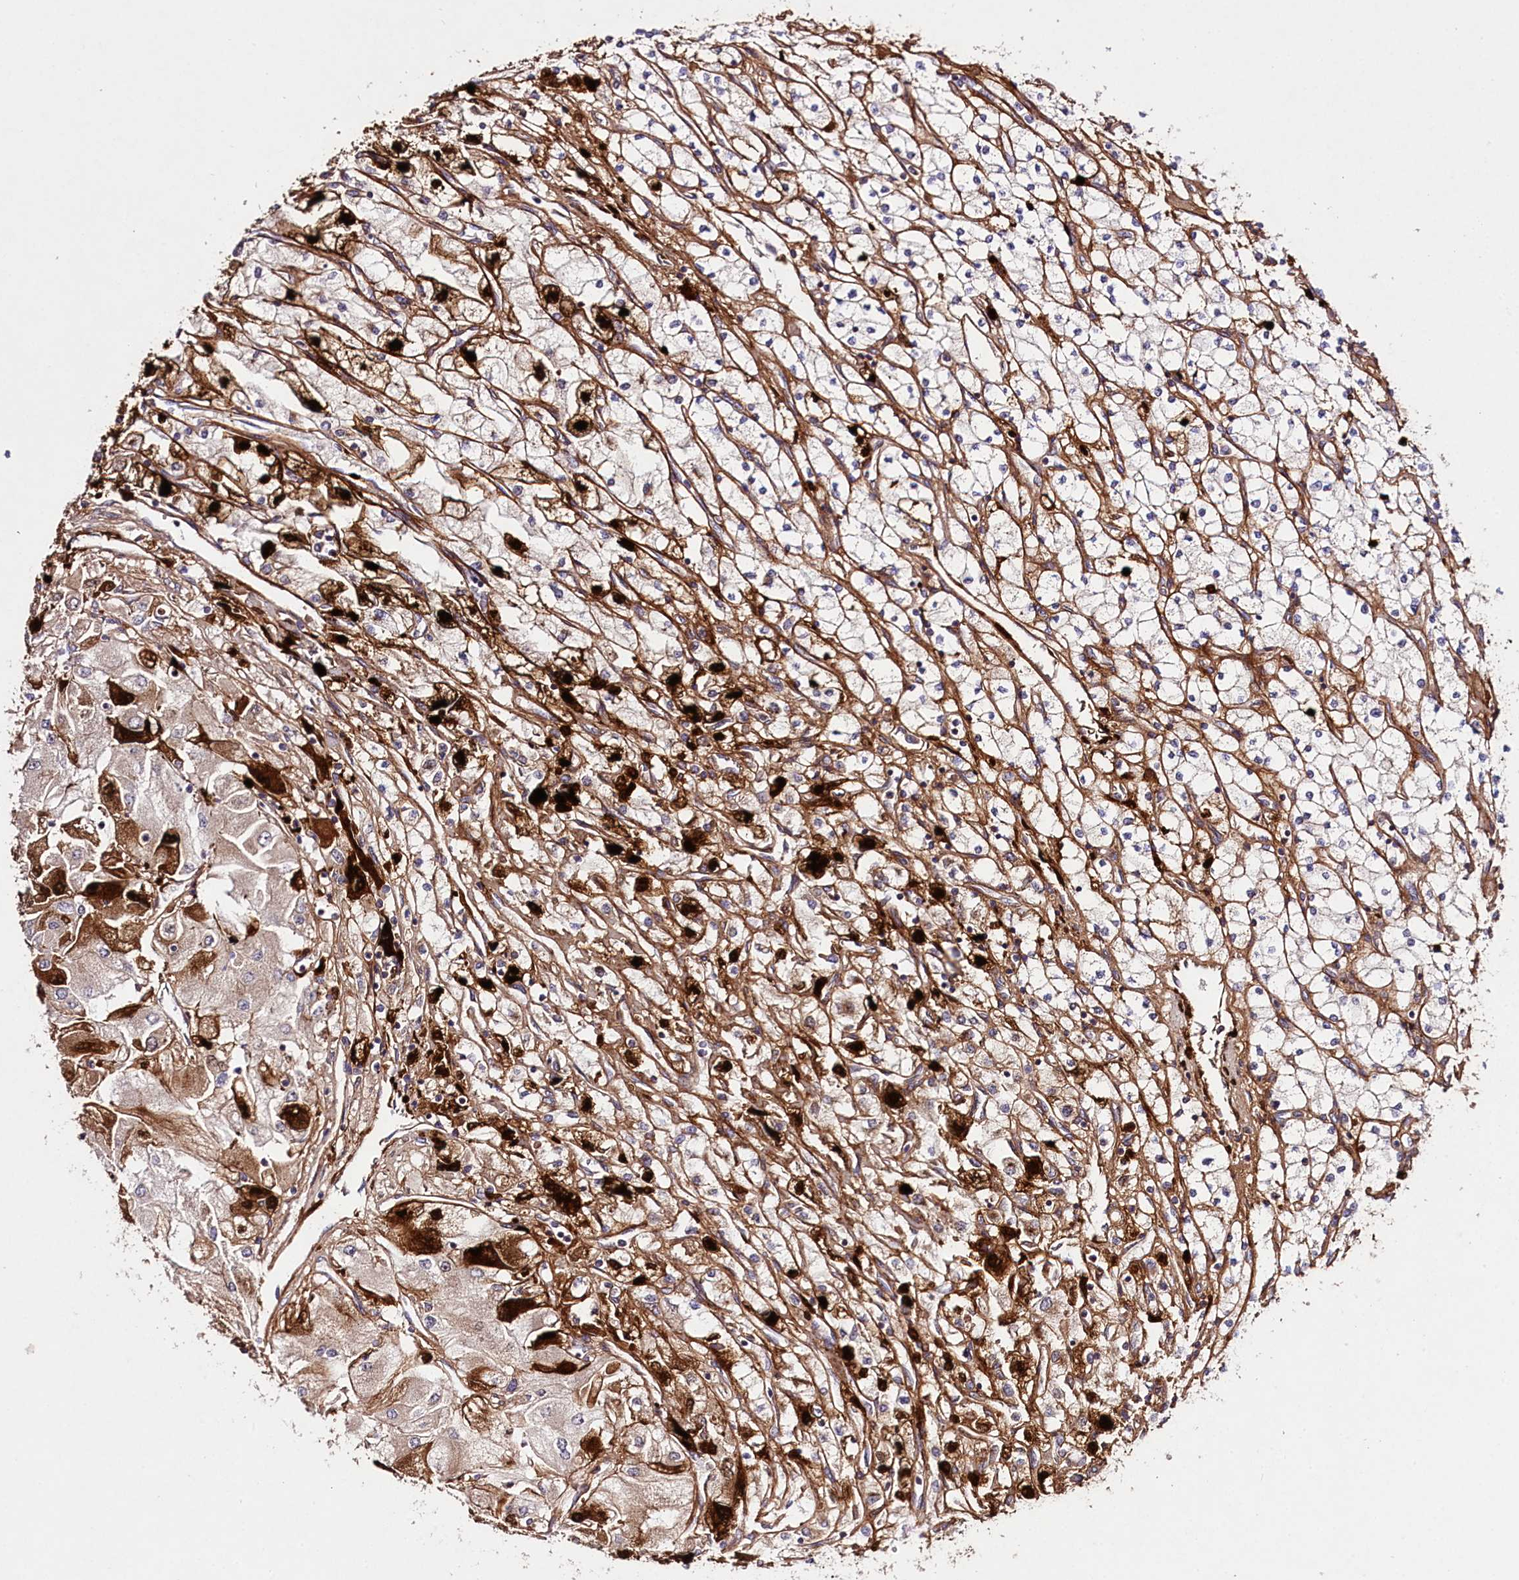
{"staining": {"intensity": "strong", "quantity": "<25%", "location": "cytoplasmic/membranous"}, "tissue": "renal cancer", "cell_type": "Tumor cells", "image_type": "cancer", "snomed": [{"axis": "morphology", "description": "Adenocarcinoma, NOS"}, {"axis": "topography", "description": "Kidney"}], "caption": "Renal cancer was stained to show a protein in brown. There is medium levels of strong cytoplasmic/membranous expression in about <25% of tumor cells.", "gene": "TNPO3", "patient": {"sex": "male", "age": 80}}